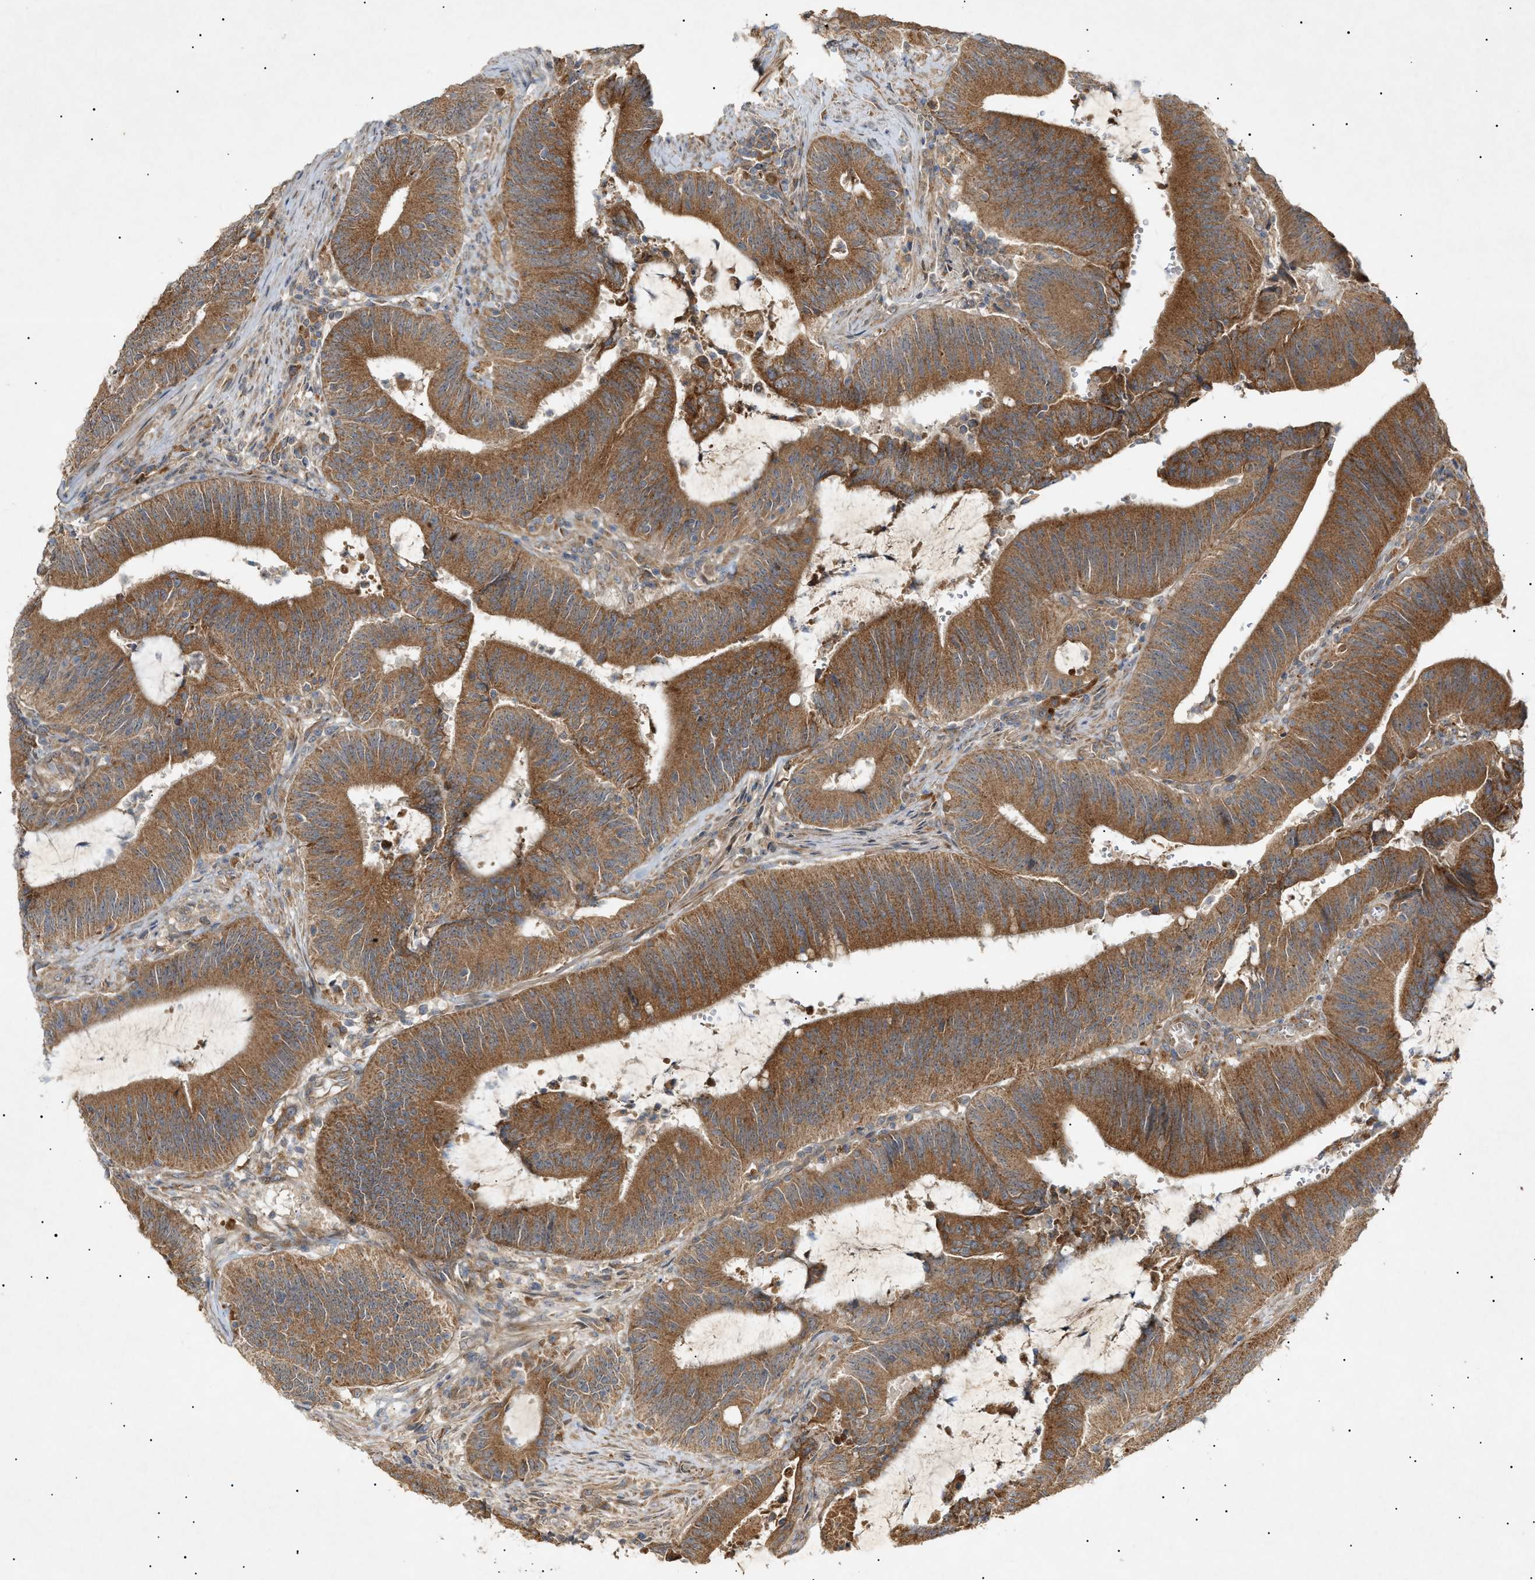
{"staining": {"intensity": "moderate", "quantity": ">75%", "location": "cytoplasmic/membranous"}, "tissue": "colorectal cancer", "cell_type": "Tumor cells", "image_type": "cancer", "snomed": [{"axis": "morphology", "description": "Normal tissue, NOS"}, {"axis": "morphology", "description": "Adenocarcinoma, NOS"}, {"axis": "topography", "description": "Rectum"}], "caption": "An image of human adenocarcinoma (colorectal) stained for a protein exhibits moderate cytoplasmic/membranous brown staining in tumor cells. The staining is performed using DAB (3,3'-diaminobenzidine) brown chromogen to label protein expression. The nuclei are counter-stained blue using hematoxylin.", "gene": "MTCH1", "patient": {"sex": "female", "age": 66}}